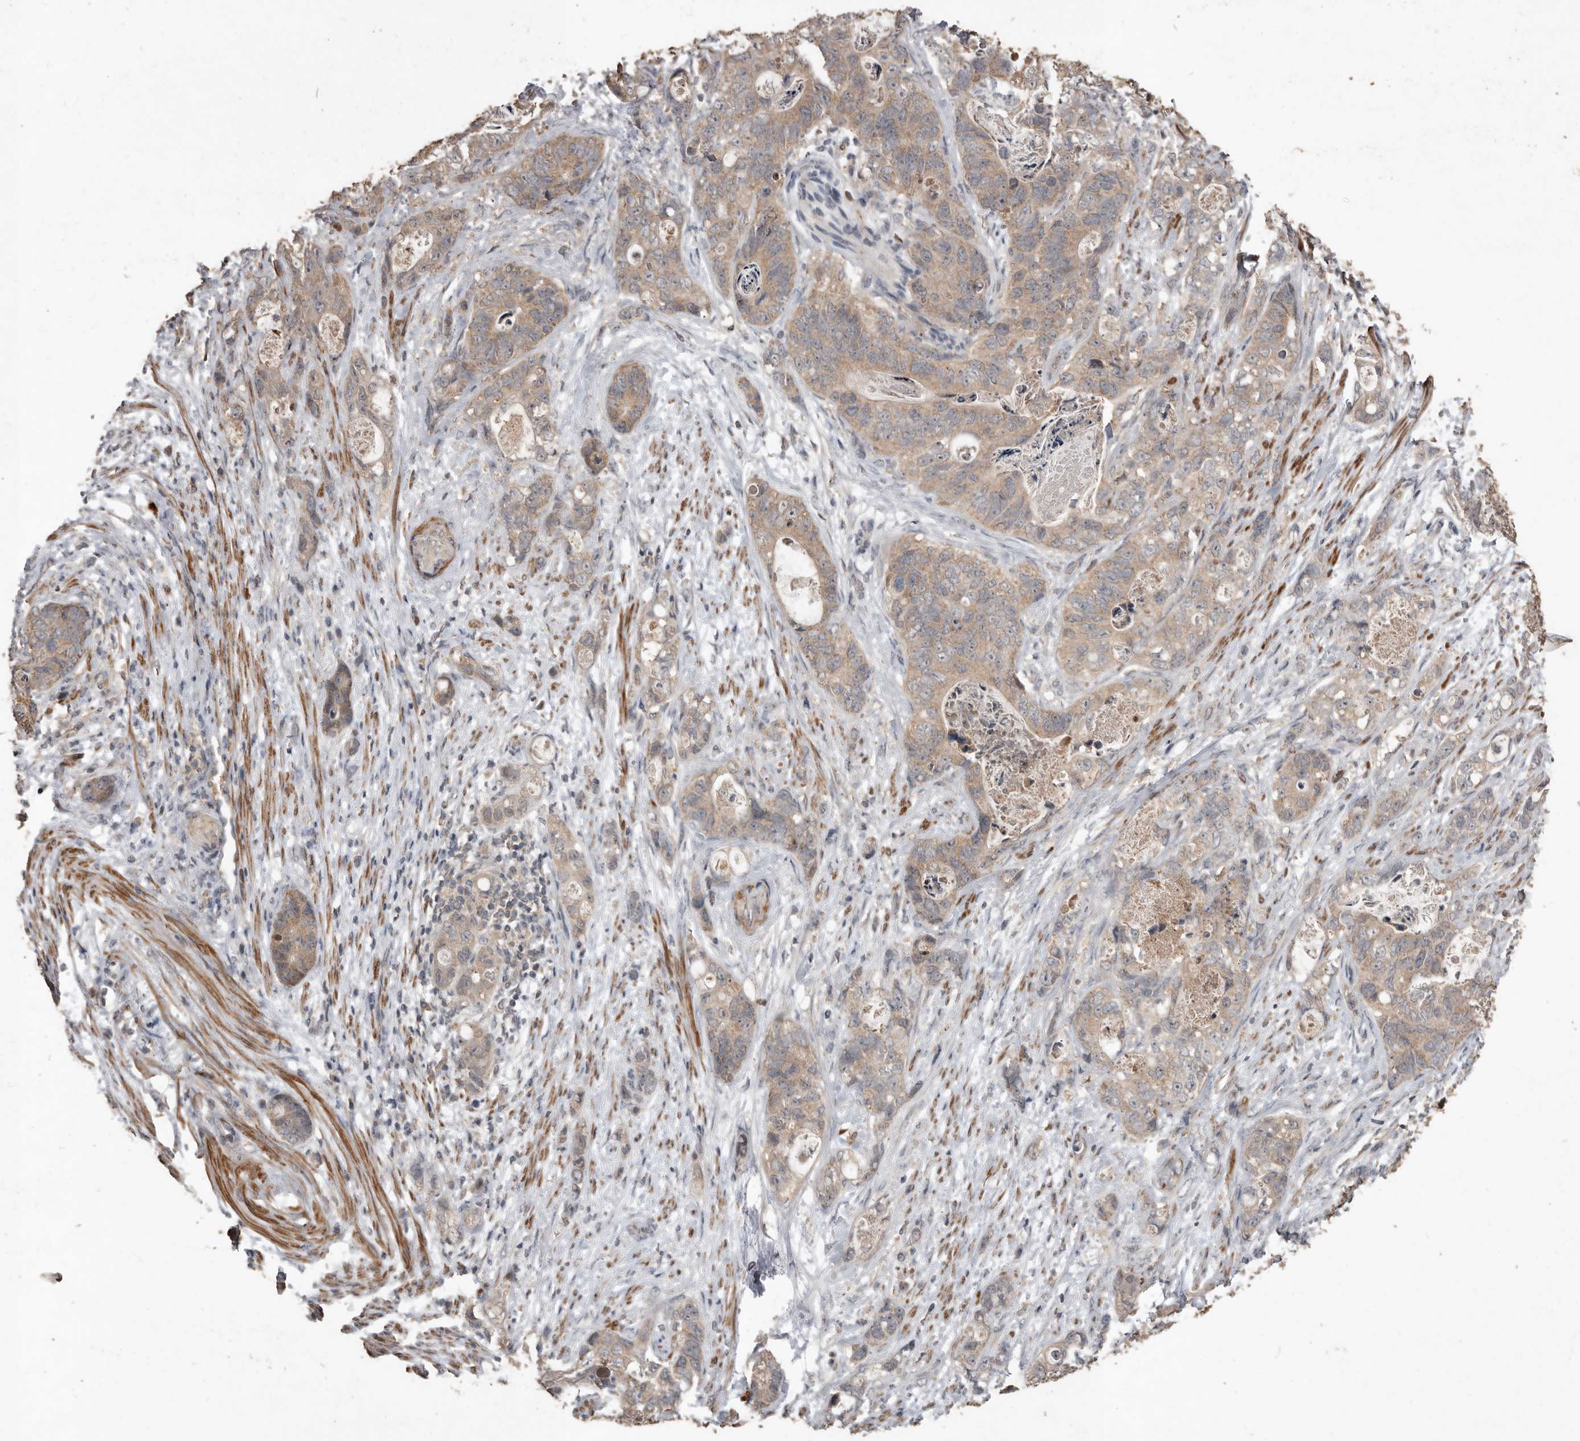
{"staining": {"intensity": "weak", "quantity": ">75%", "location": "cytoplasmic/membranous"}, "tissue": "stomach cancer", "cell_type": "Tumor cells", "image_type": "cancer", "snomed": [{"axis": "morphology", "description": "Normal tissue, NOS"}, {"axis": "morphology", "description": "Adenocarcinoma, NOS"}, {"axis": "topography", "description": "Stomach"}], "caption": "Stomach adenocarcinoma tissue exhibits weak cytoplasmic/membranous positivity in approximately >75% of tumor cells, visualized by immunohistochemistry. Ihc stains the protein of interest in brown and the nuclei are stained blue.", "gene": "BAMBI", "patient": {"sex": "female", "age": 89}}